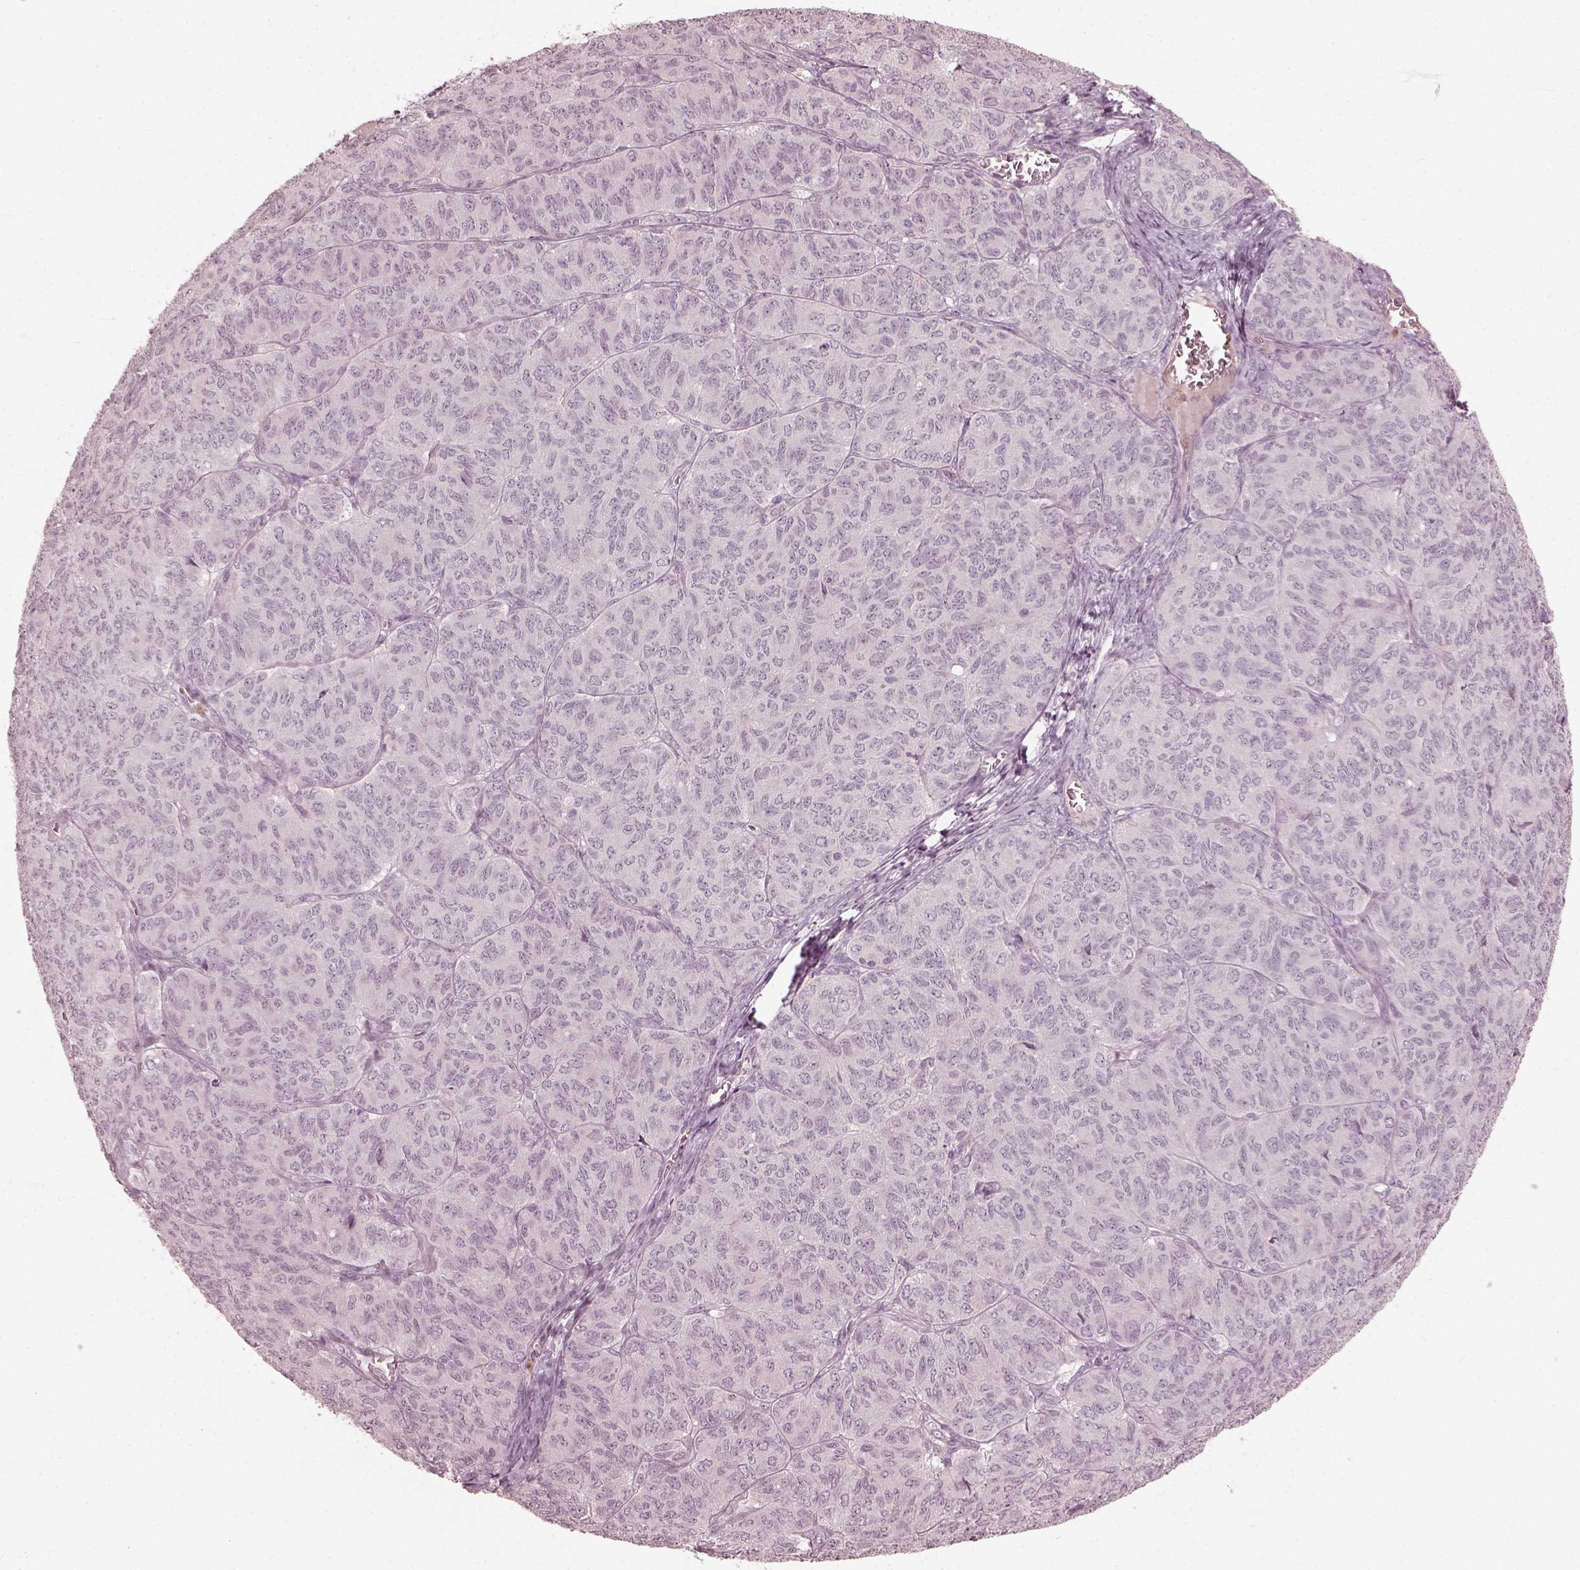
{"staining": {"intensity": "negative", "quantity": "none", "location": "none"}, "tissue": "ovarian cancer", "cell_type": "Tumor cells", "image_type": "cancer", "snomed": [{"axis": "morphology", "description": "Carcinoma, endometroid"}, {"axis": "topography", "description": "Ovary"}], "caption": "Immunohistochemistry (IHC) of human ovarian cancer displays no expression in tumor cells. The staining was performed using DAB to visualize the protein expression in brown, while the nuclei were stained in blue with hematoxylin (Magnification: 20x).", "gene": "OPTC", "patient": {"sex": "female", "age": 80}}